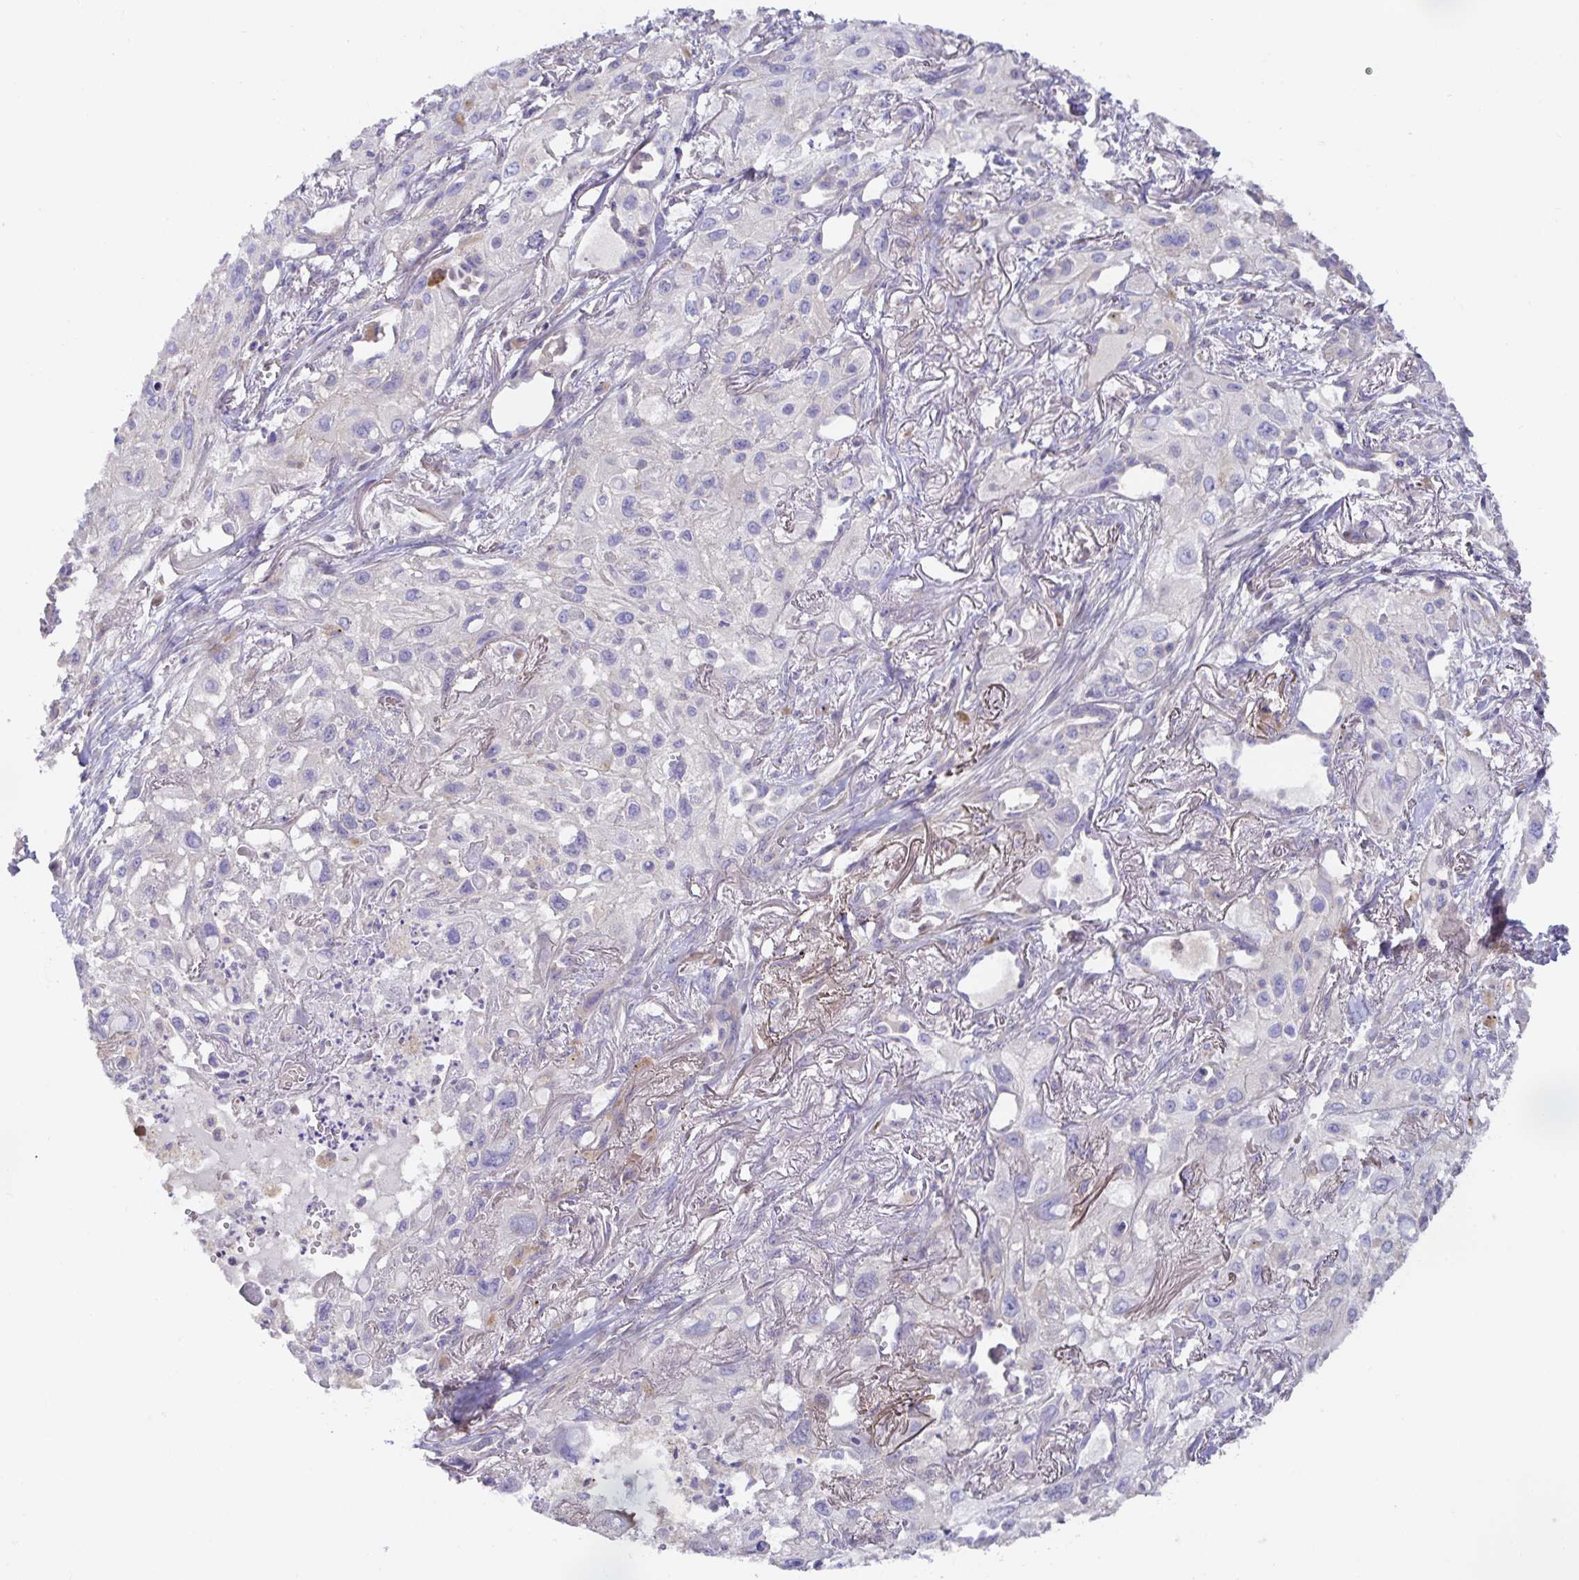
{"staining": {"intensity": "negative", "quantity": "none", "location": "none"}, "tissue": "lung cancer", "cell_type": "Tumor cells", "image_type": "cancer", "snomed": [{"axis": "morphology", "description": "Squamous cell carcinoma, NOS"}, {"axis": "topography", "description": "Lung"}], "caption": "An image of lung squamous cell carcinoma stained for a protein demonstrates no brown staining in tumor cells. (Stains: DAB (3,3'-diaminobenzidine) immunohistochemistry with hematoxylin counter stain, Microscopy: brightfield microscopy at high magnification).", "gene": "METTL22", "patient": {"sex": "male", "age": 71}}